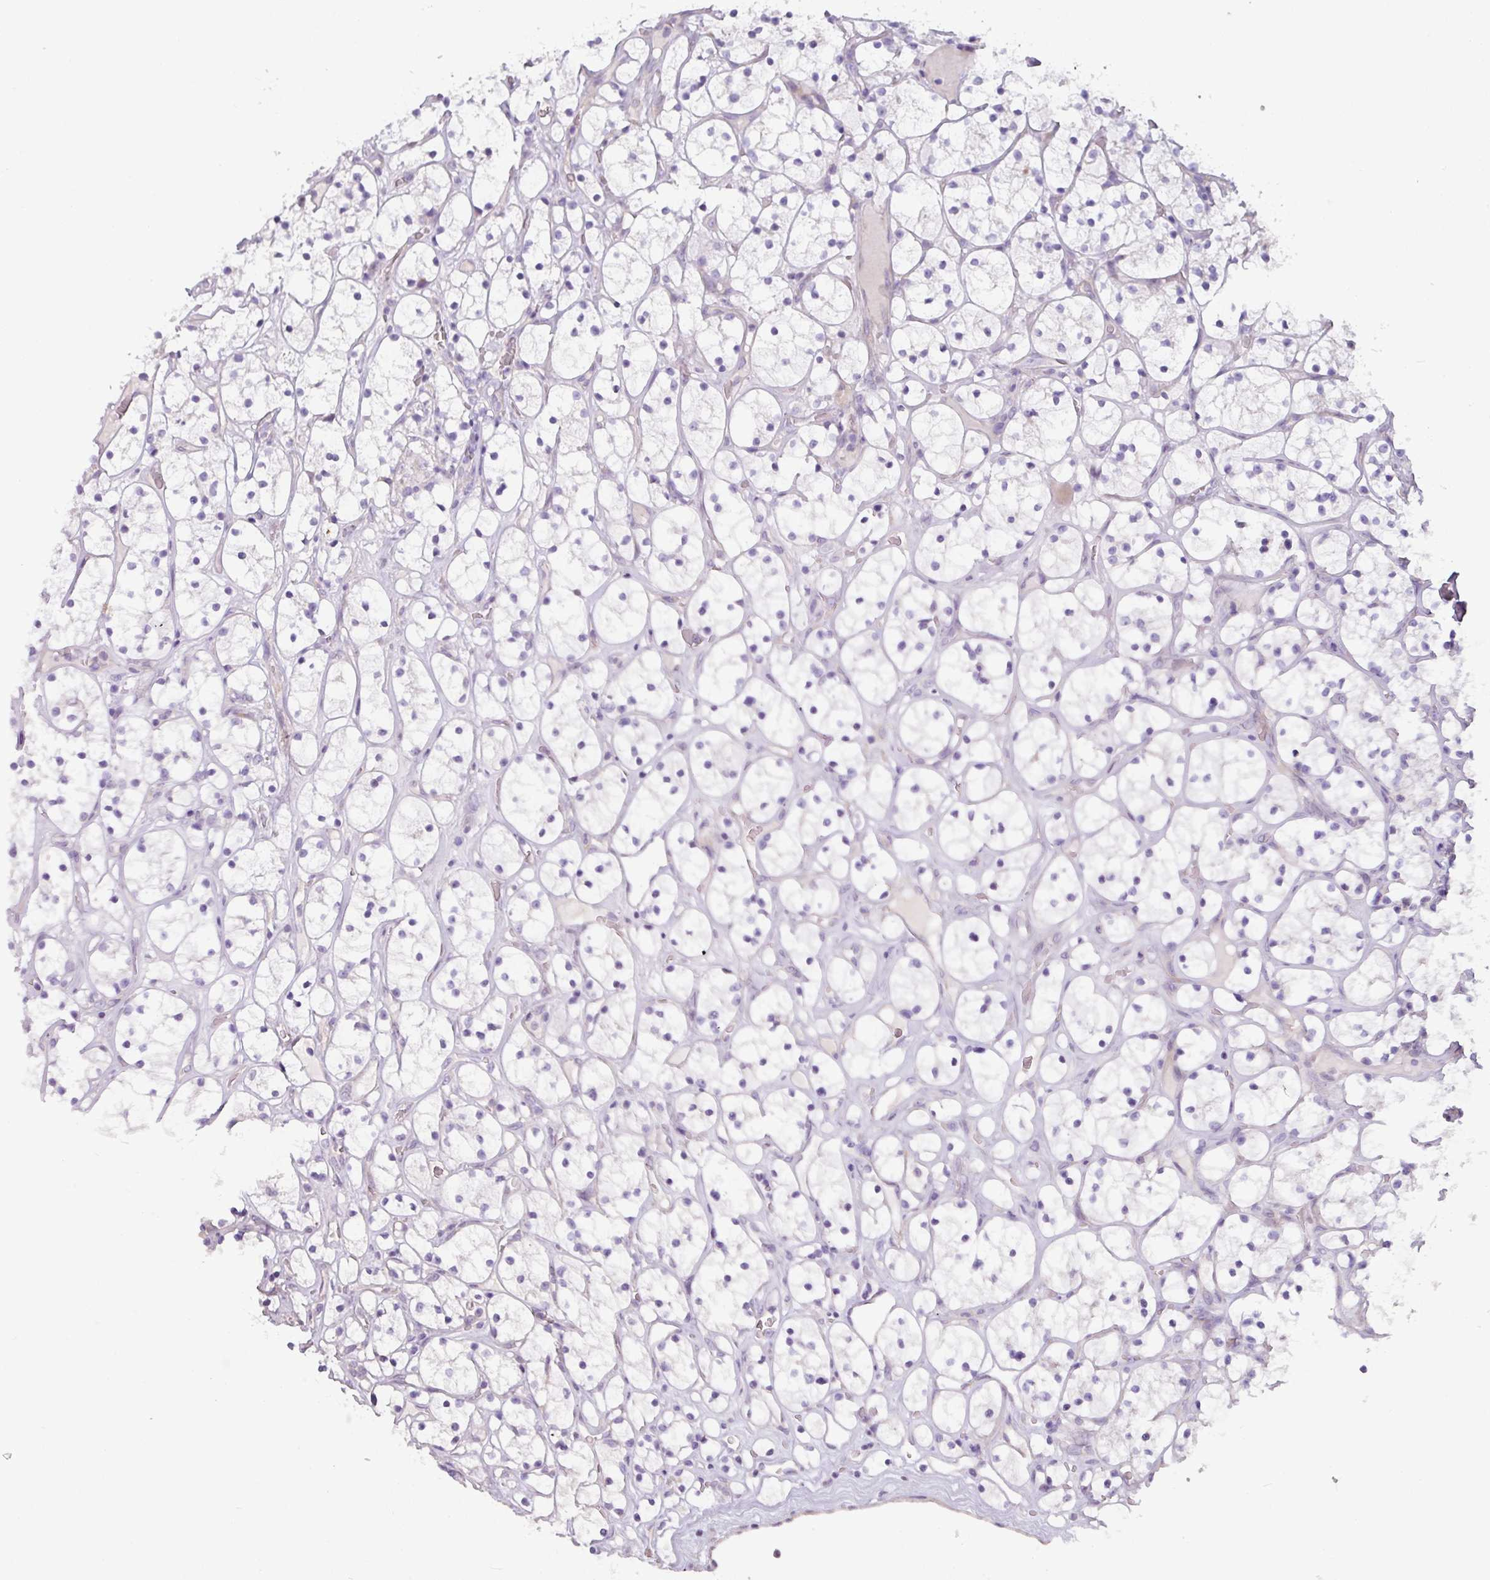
{"staining": {"intensity": "negative", "quantity": "none", "location": "none"}, "tissue": "renal cancer", "cell_type": "Tumor cells", "image_type": "cancer", "snomed": [{"axis": "morphology", "description": "Adenocarcinoma, NOS"}, {"axis": "topography", "description": "Kidney"}], "caption": "A high-resolution histopathology image shows immunohistochemistry (IHC) staining of renal cancer (adenocarcinoma), which shows no significant expression in tumor cells. (Brightfield microscopy of DAB (3,3'-diaminobenzidine) immunohistochemistry at high magnification).", "gene": "RGS16", "patient": {"sex": "female", "age": 64}}